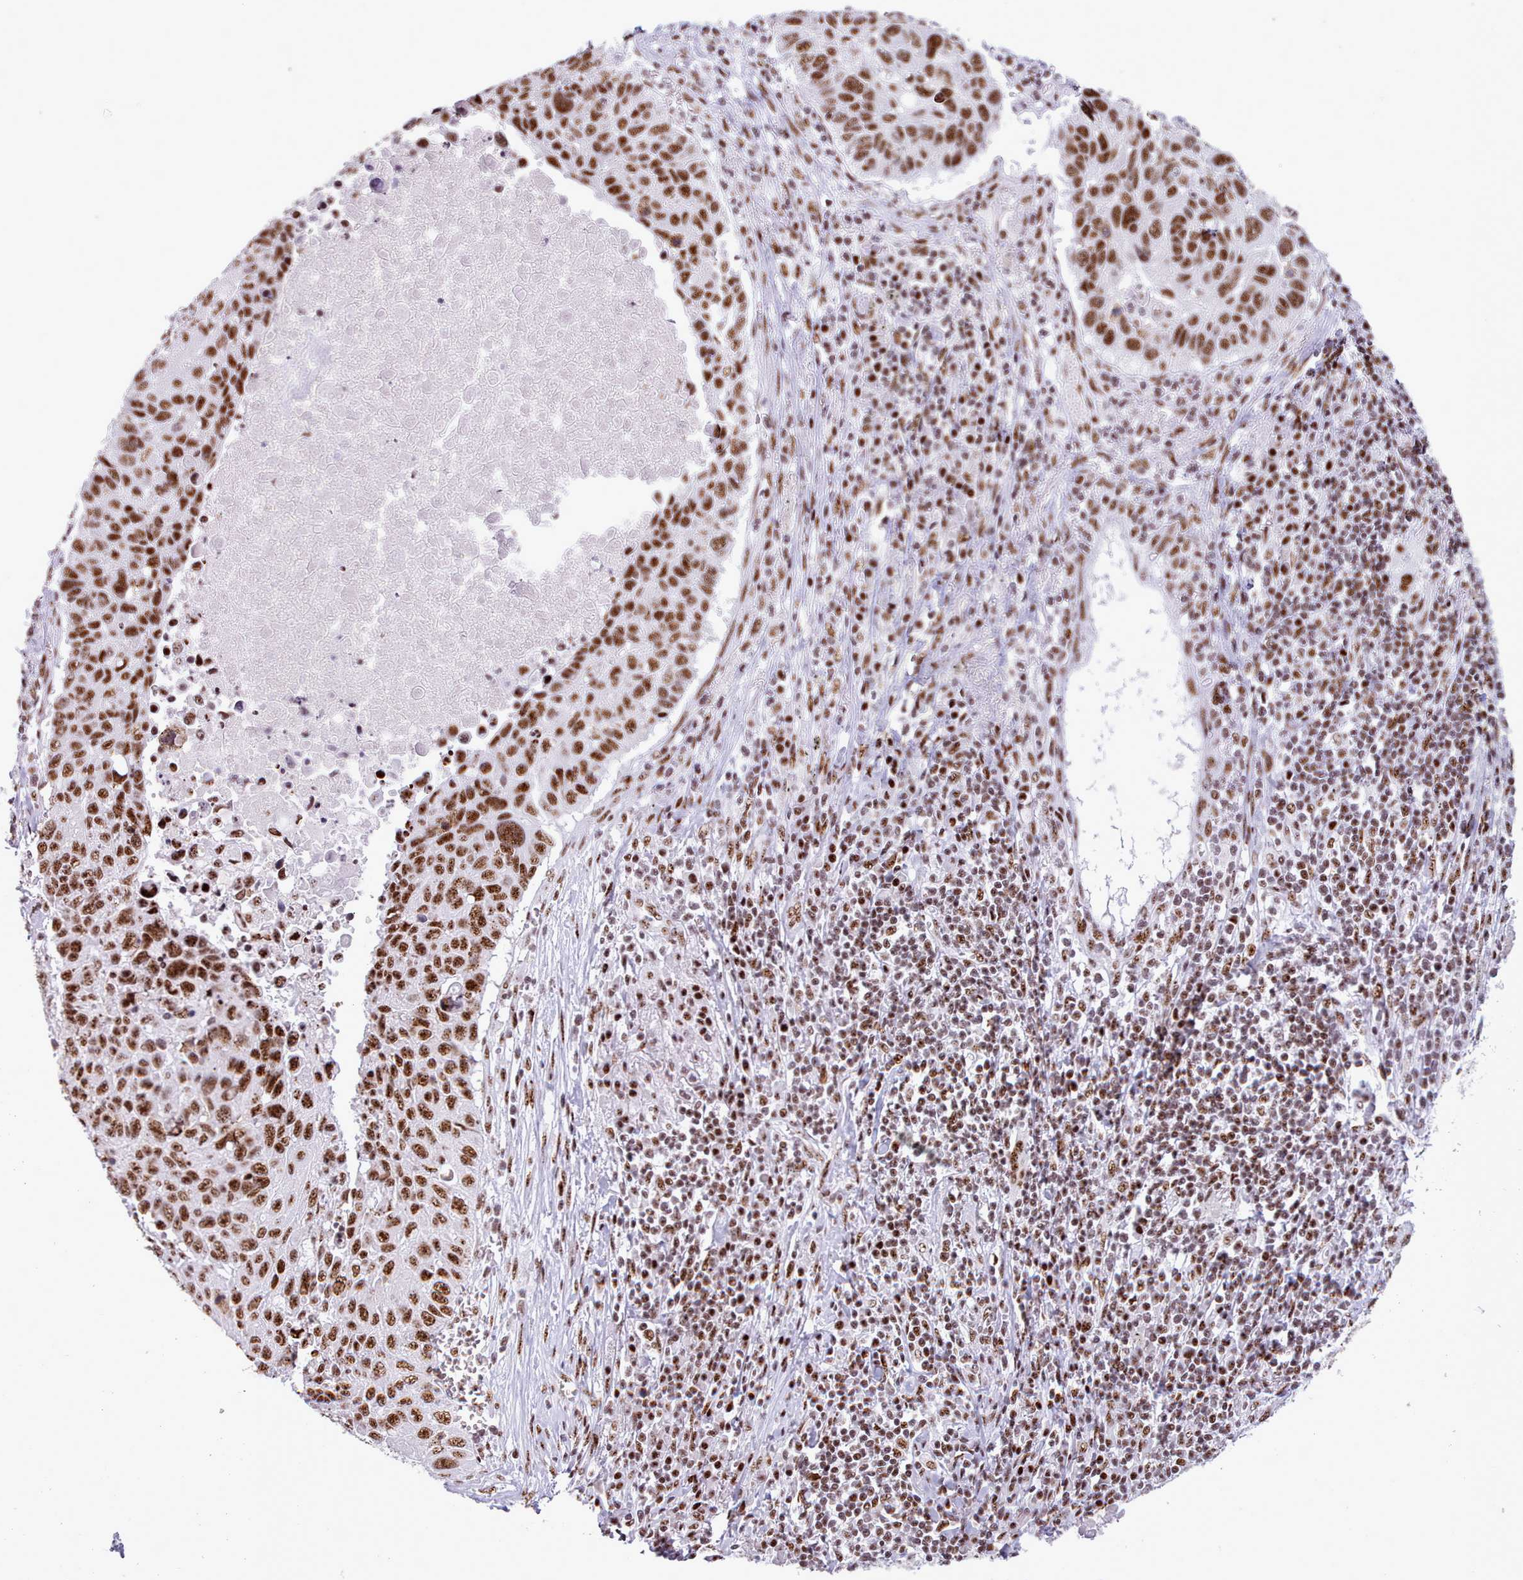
{"staining": {"intensity": "strong", "quantity": ">75%", "location": "nuclear"}, "tissue": "lung cancer", "cell_type": "Tumor cells", "image_type": "cancer", "snomed": [{"axis": "morphology", "description": "Squamous cell carcinoma, NOS"}, {"axis": "topography", "description": "Lung"}], "caption": "Immunohistochemical staining of lung squamous cell carcinoma shows high levels of strong nuclear staining in approximately >75% of tumor cells.", "gene": "TMEM35B", "patient": {"sex": "male", "age": 66}}